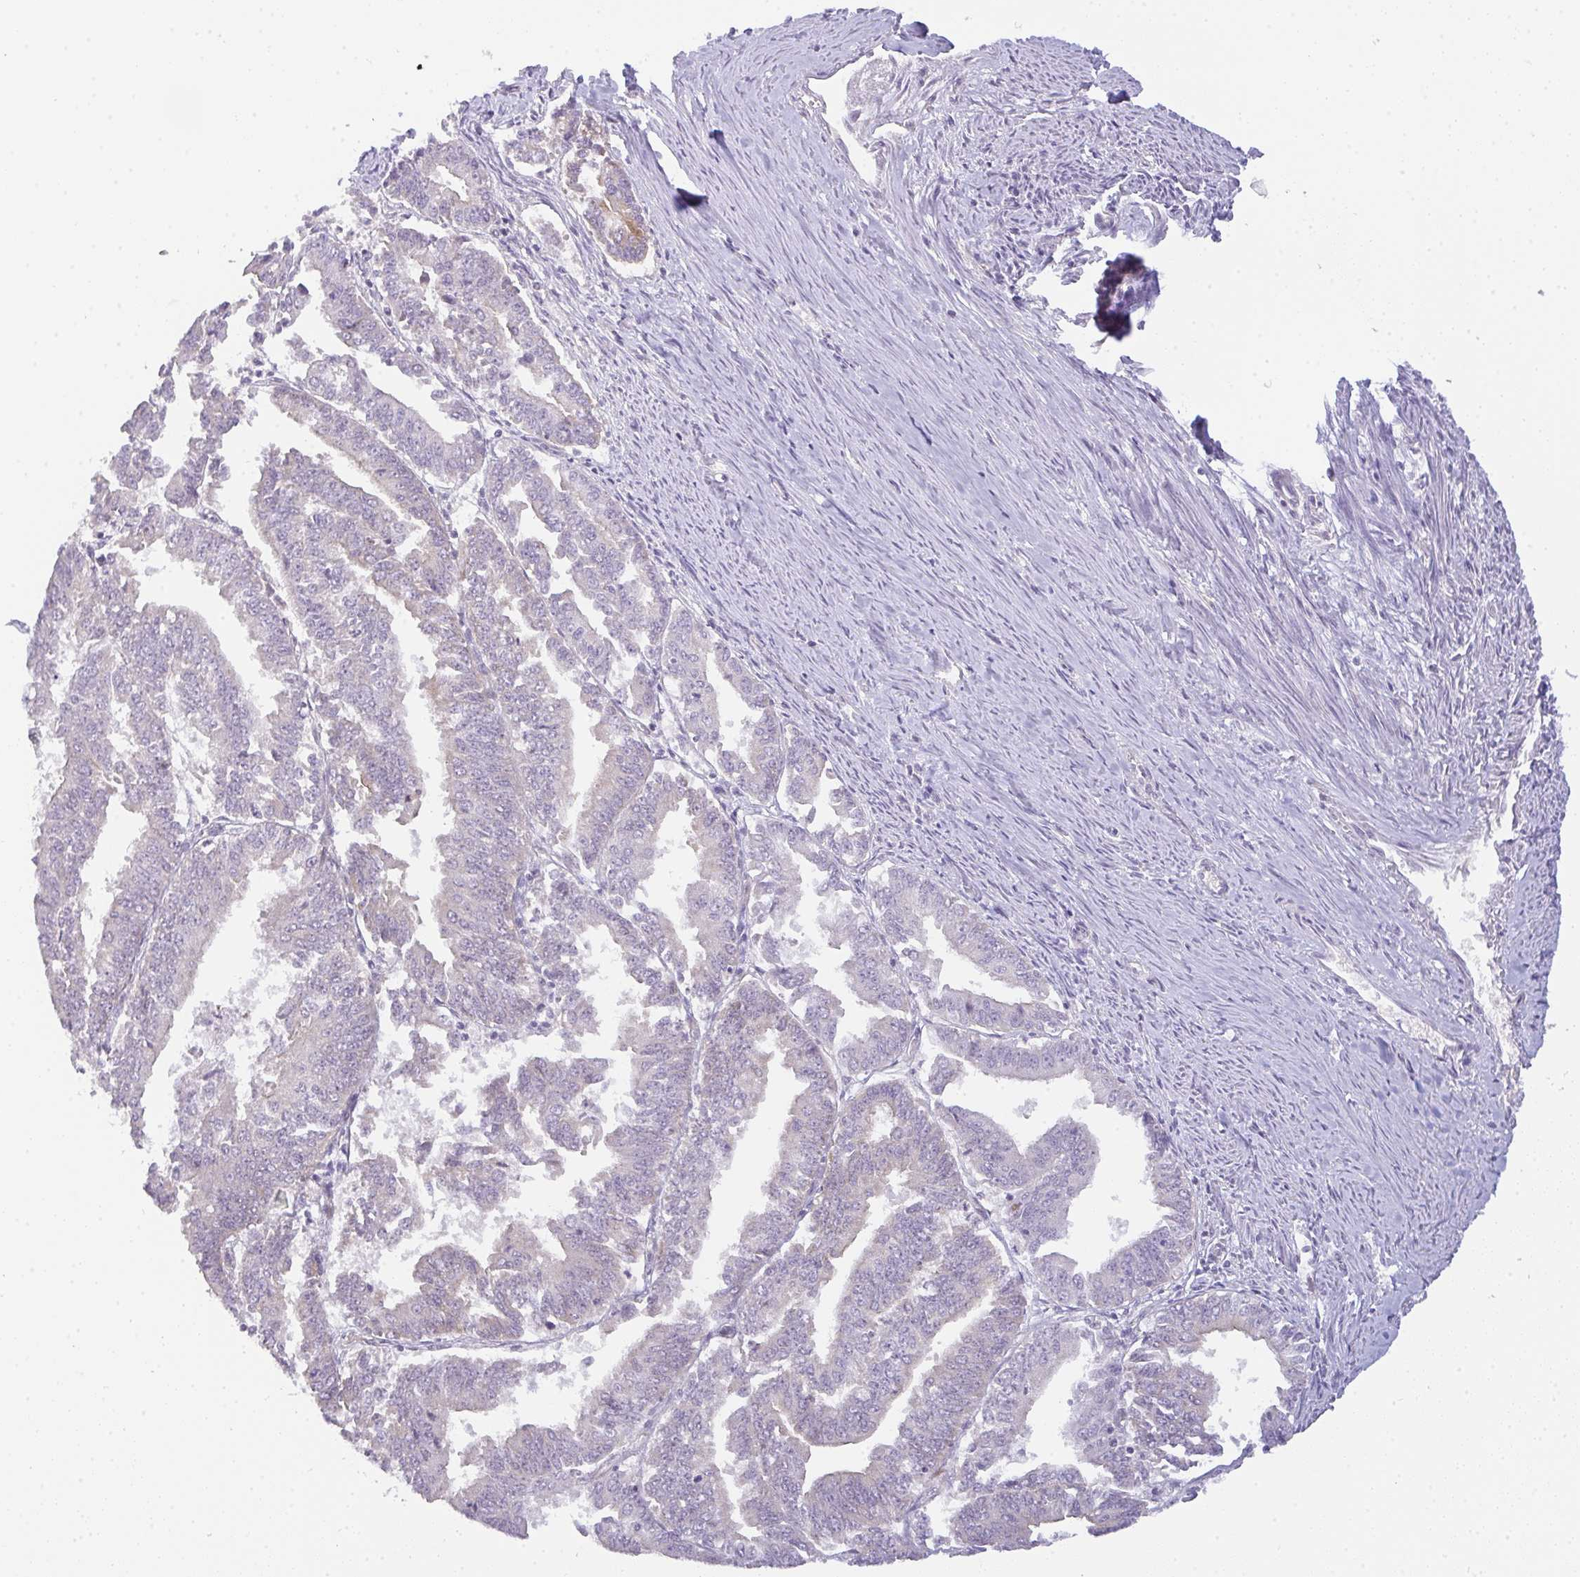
{"staining": {"intensity": "weak", "quantity": "<25%", "location": "cytoplasmic/membranous"}, "tissue": "endometrial cancer", "cell_type": "Tumor cells", "image_type": "cancer", "snomed": [{"axis": "morphology", "description": "Adenocarcinoma, NOS"}, {"axis": "topography", "description": "Endometrium"}], "caption": "Tumor cells show no significant positivity in endometrial adenocarcinoma.", "gene": "FILIP1", "patient": {"sex": "female", "age": 73}}